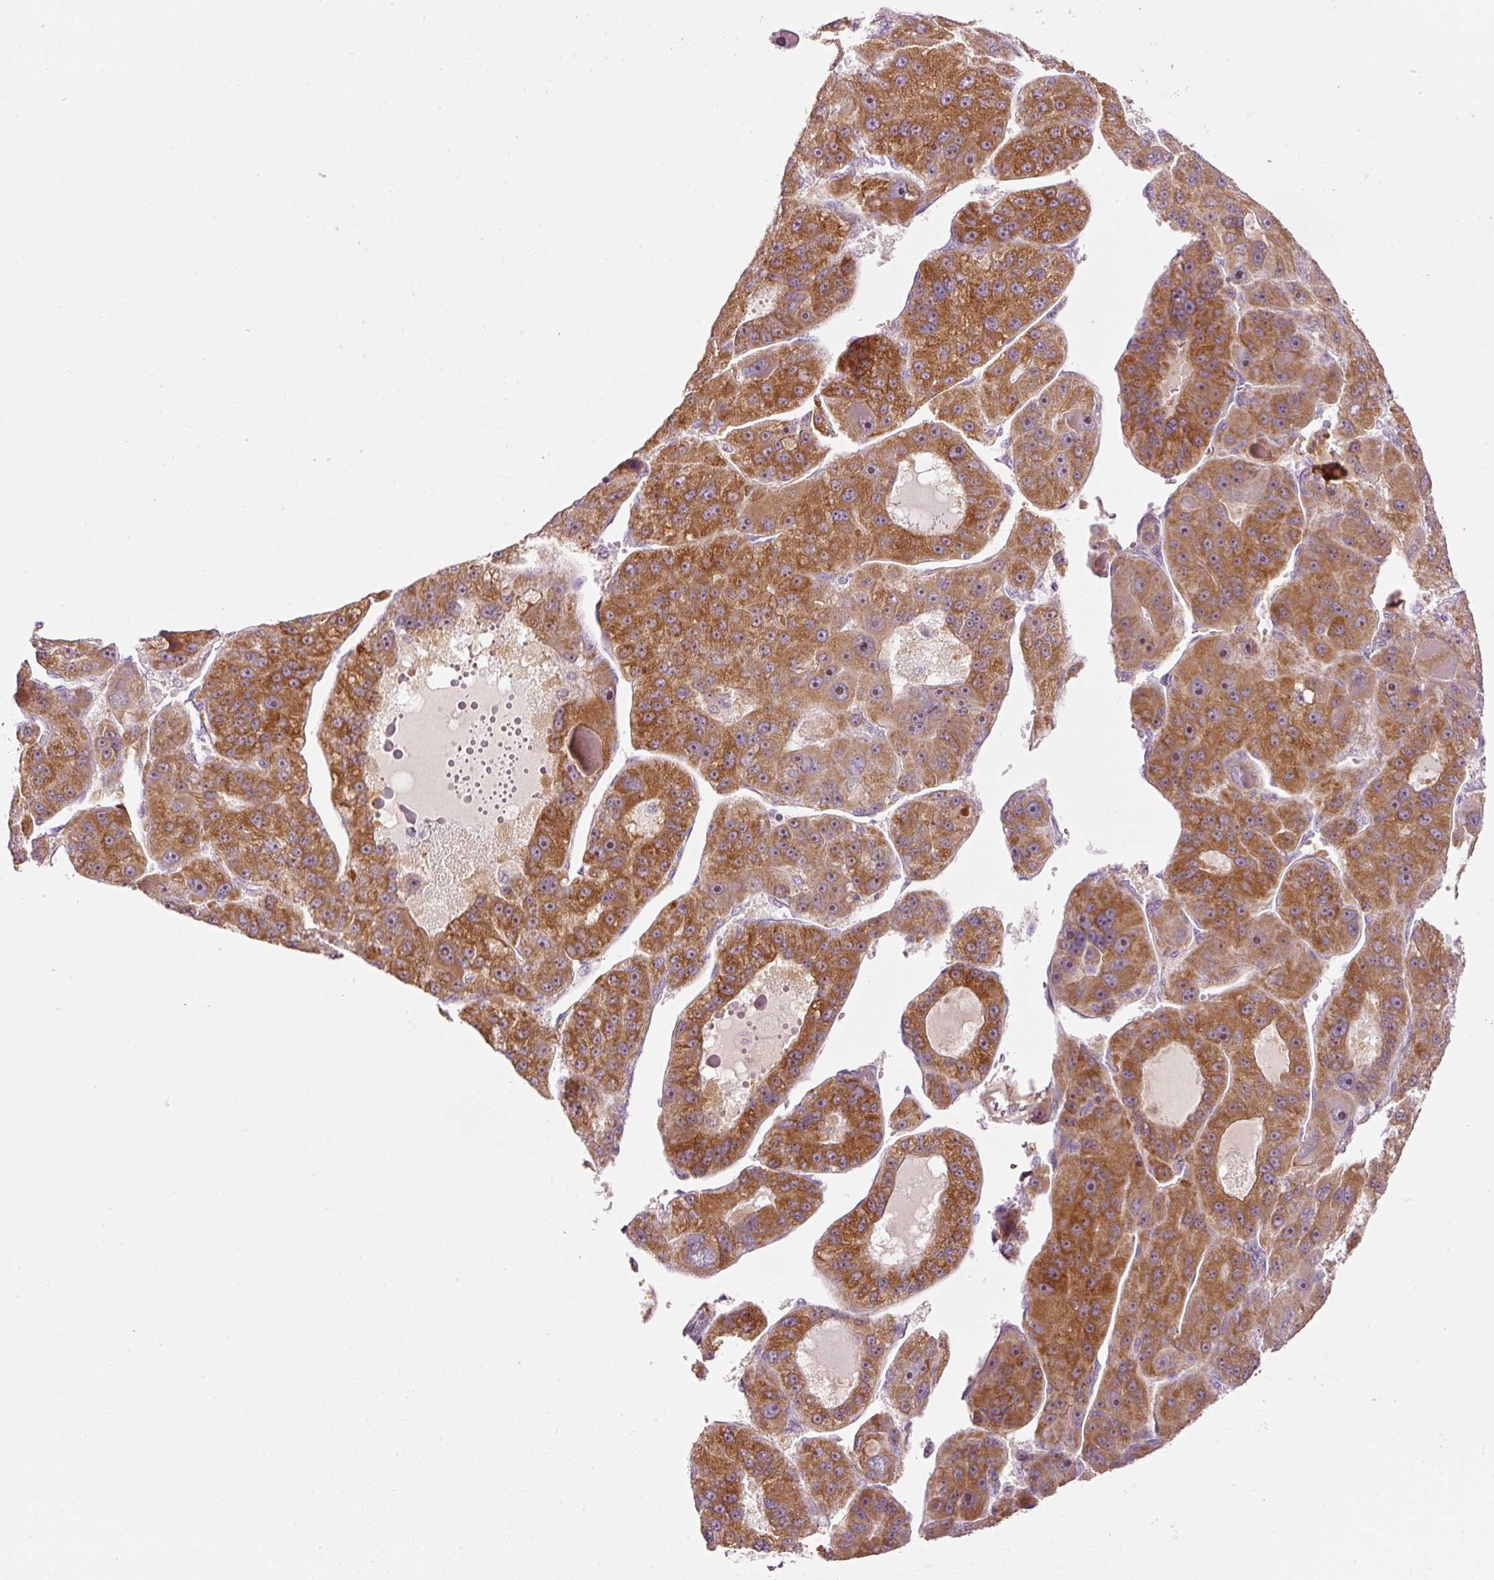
{"staining": {"intensity": "moderate", "quantity": ">75%", "location": "cytoplasmic/membranous,nuclear"}, "tissue": "liver cancer", "cell_type": "Tumor cells", "image_type": "cancer", "snomed": [{"axis": "morphology", "description": "Carcinoma, Hepatocellular, NOS"}, {"axis": "topography", "description": "Liver"}], "caption": "Liver cancer stained with DAB (3,3'-diaminobenzidine) immunohistochemistry exhibits medium levels of moderate cytoplasmic/membranous and nuclear staining in approximately >75% of tumor cells.", "gene": "CDC20B", "patient": {"sex": "male", "age": 76}}